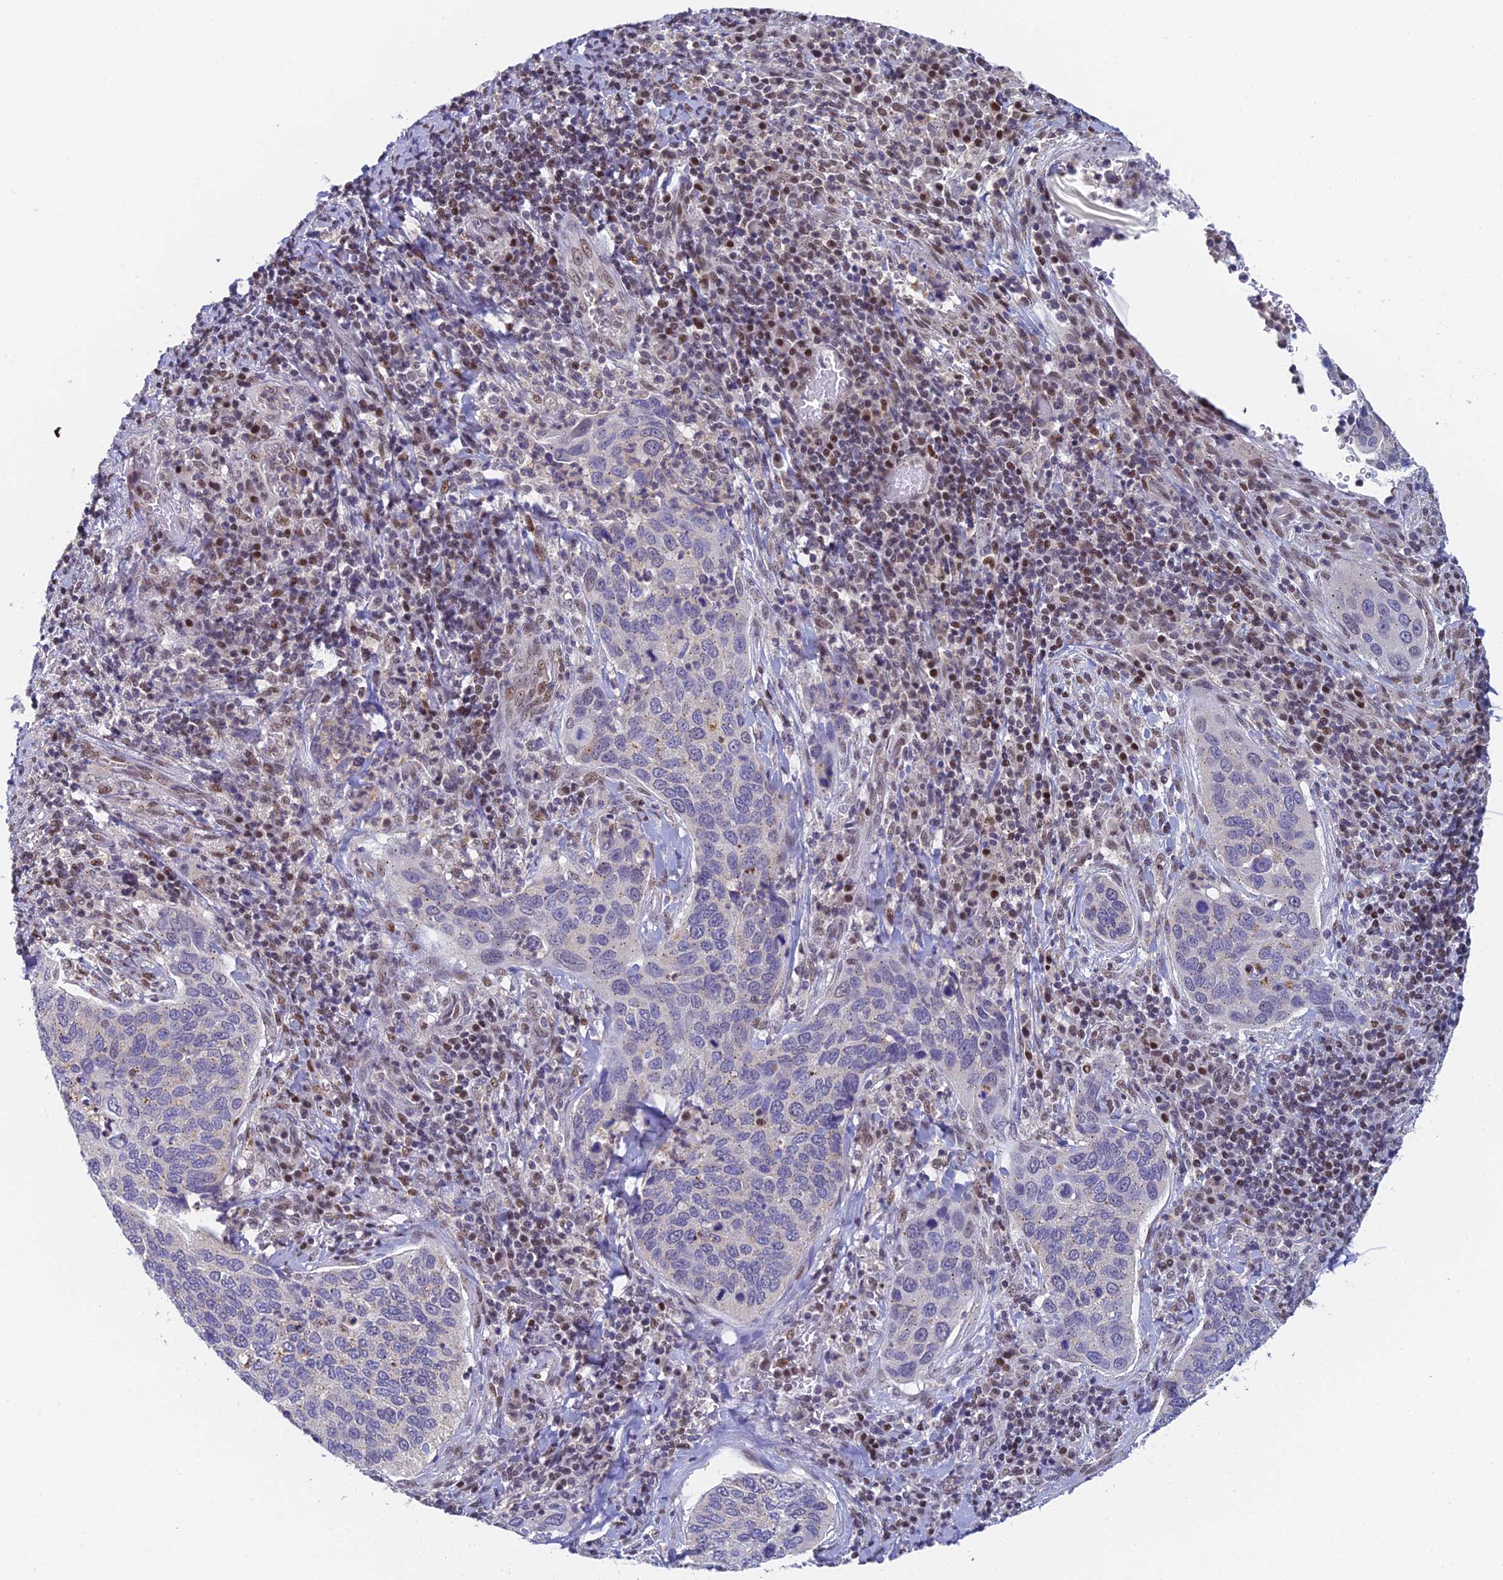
{"staining": {"intensity": "negative", "quantity": "none", "location": "none"}, "tissue": "cervical cancer", "cell_type": "Tumor cells", "image_type": "cancer", "snomed": [{"axis": "morphology", "description": "Squamous cell carcinoma, NOS"}, {"axis": "topography", "description": "Cervix"}], "caption": "The immunohistochemistry image has no significant positivity in tumor cells of cervical squamous cell carcinoma tissue.", "gene": "MRPL17", "patient": {"sex": "female", "age": 53}}